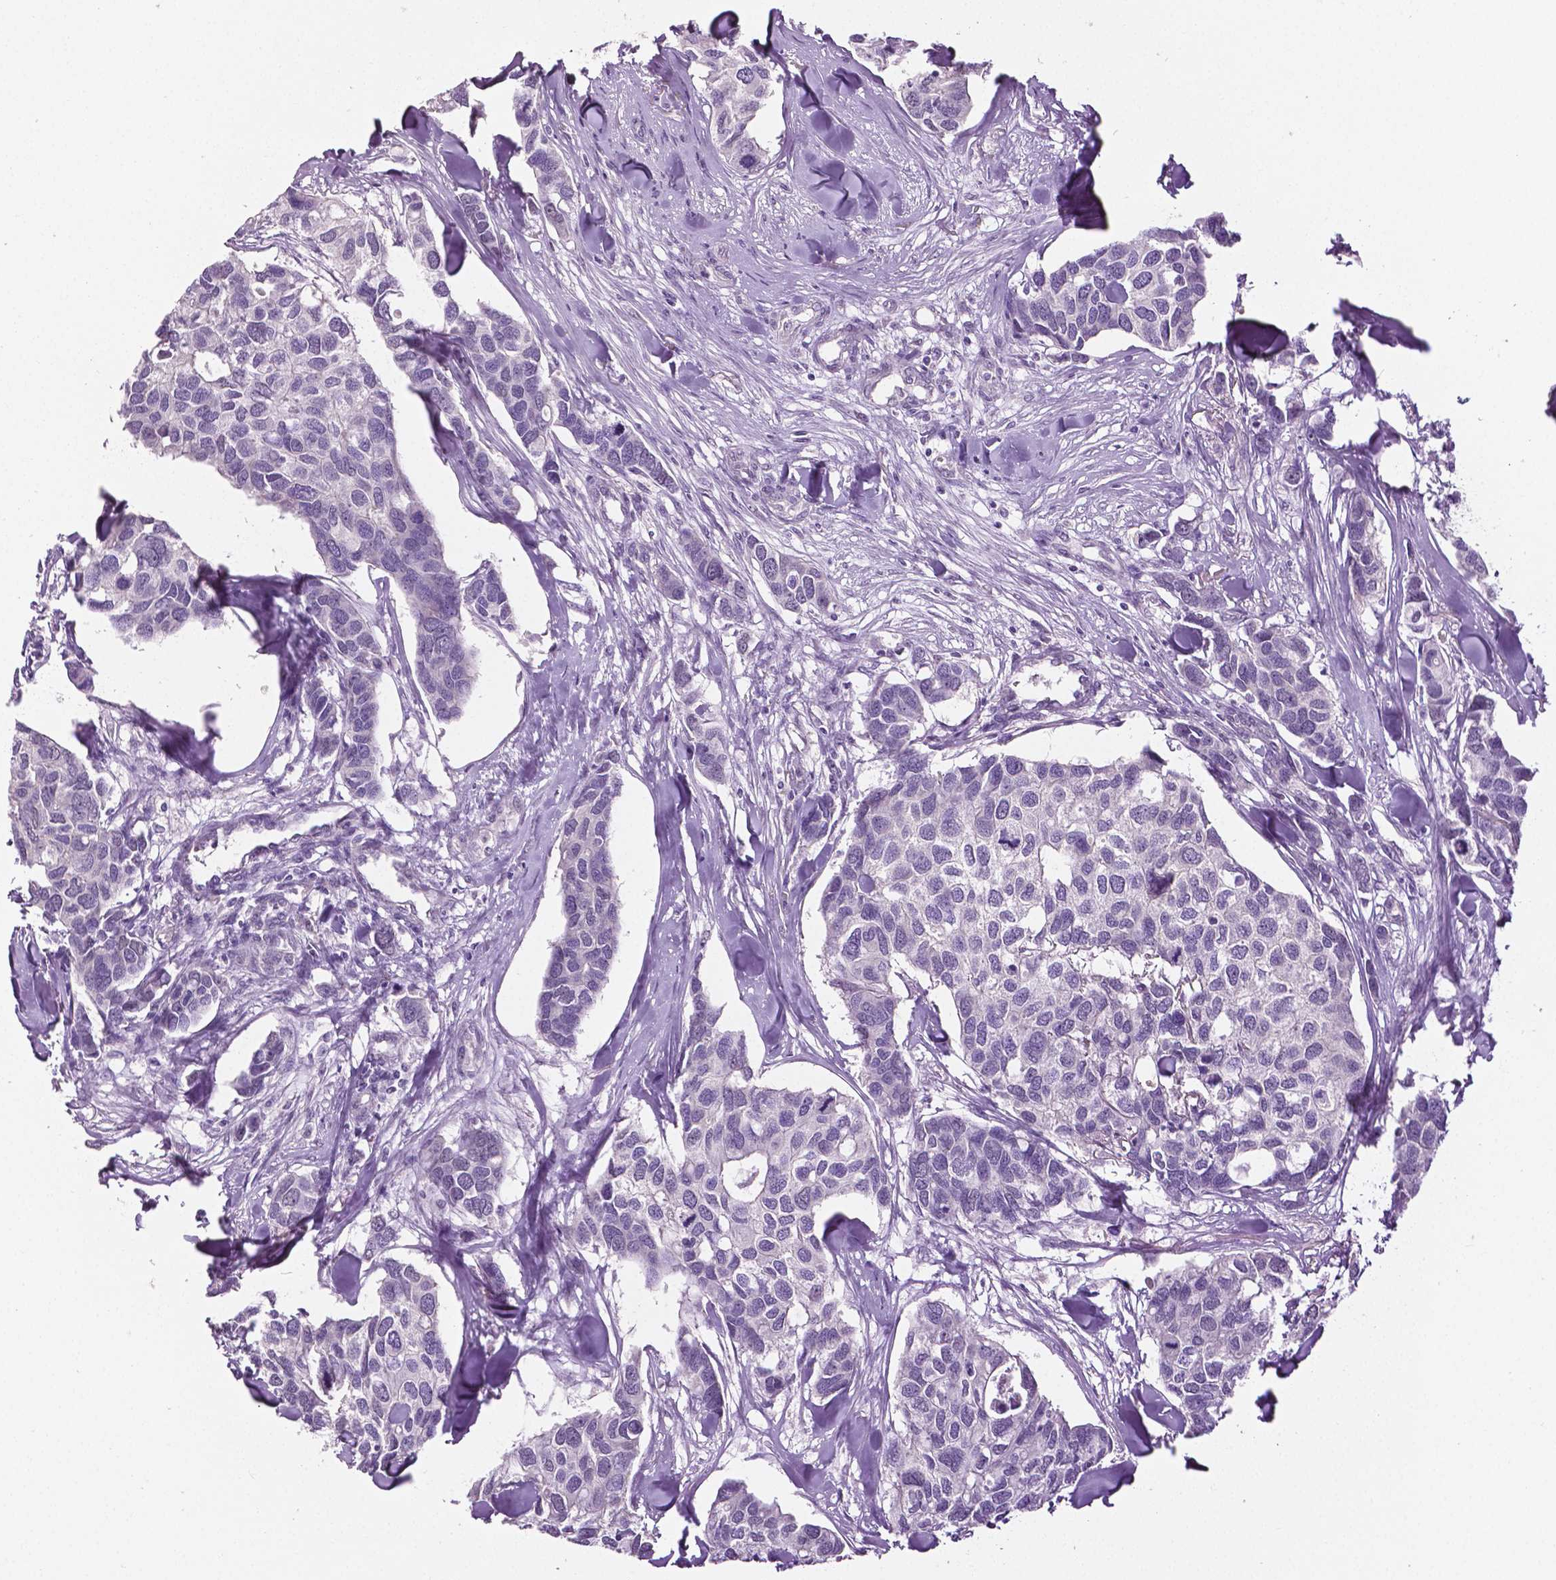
{"staining": {"intensity": "negative", "quantity": "none", "location": "none"}, "tissue": "breast cancer", "cell_type": "Tumor cells", "image_type": "cancer", "snomed": [{"axis": "morphology", "description": "Duct carcinoma"}, {"axis": "topography", "description": "Breast"}], "caption": "Immunohistochemical staining of human breast cancer displays no significant expression in tumor cells.", "gene": "PTPN5", "patient": {"sex": "female", "age": 83}}